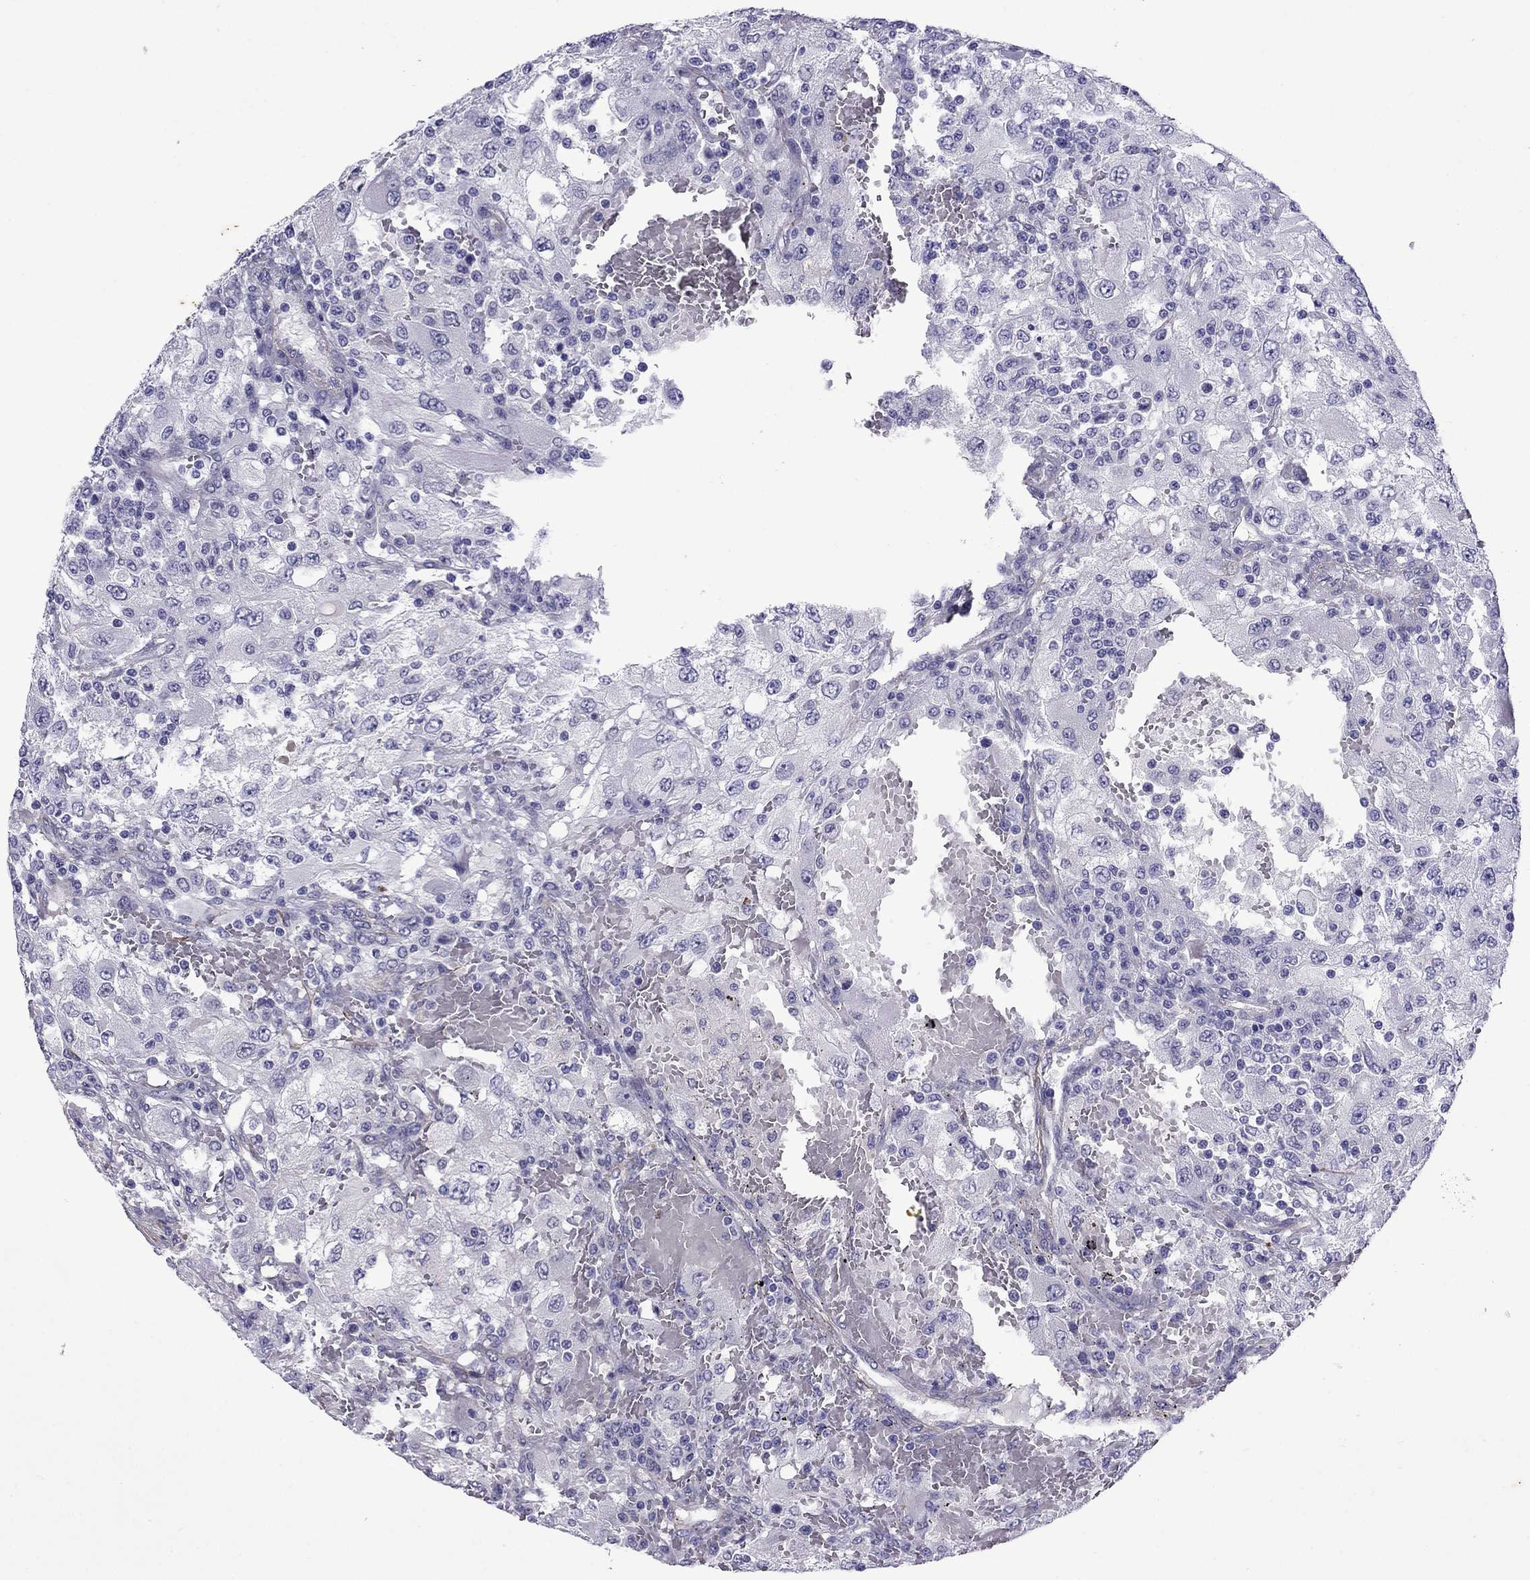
{"staining": {"intensity": "negative", "quantity": "none", "location": "none"}, "tissue": "renal cancer", "cell_type": "Tumor cells", "image_type": "cancer", "snomed": [{"axis": "morphology", "description": "Adenocarcinoma, NOS"}, {"axis": "topography", "description": "Kidney"}], "caption": "Protein analysis of renal adenocarcinoma exhibits no significant positivity in tumor cells.", "gene": "CHRNA5", "patient": {"sex": "female", "age": 67}}